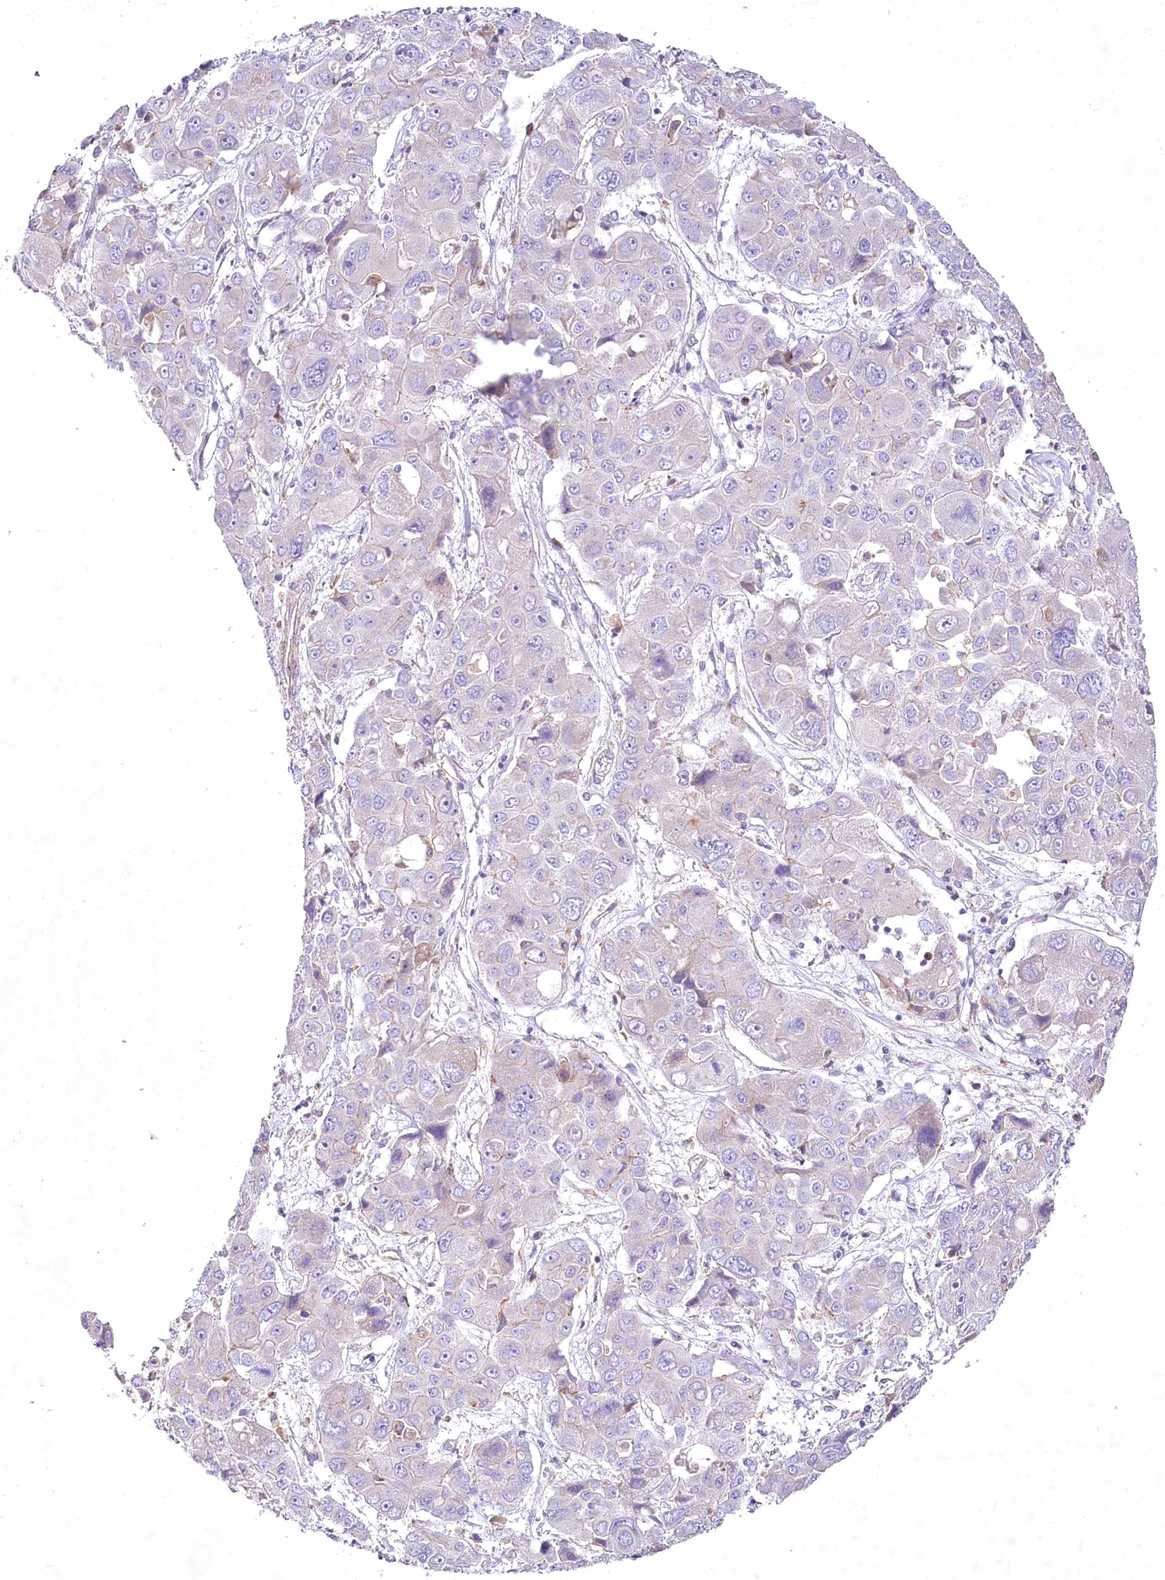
{"staining": {"intensity": "negative", "quantity": "none", "location": "none"}, "tissue": "liver cancer", "cell_type": "Tumor cells", "image_type": "cancer", "snomed": [{"axis": "morphology", "description": "Cholangiocarcinoma"}, {"axis": "topography", "description": "Liver"}], "caption": "DAB immunohistochemical staining of cholangiocarcinoma (liver) exhibits no significant staining in tumor cells.", "gene": "STX6", "patient": {"sex": "male", "age": 67}}